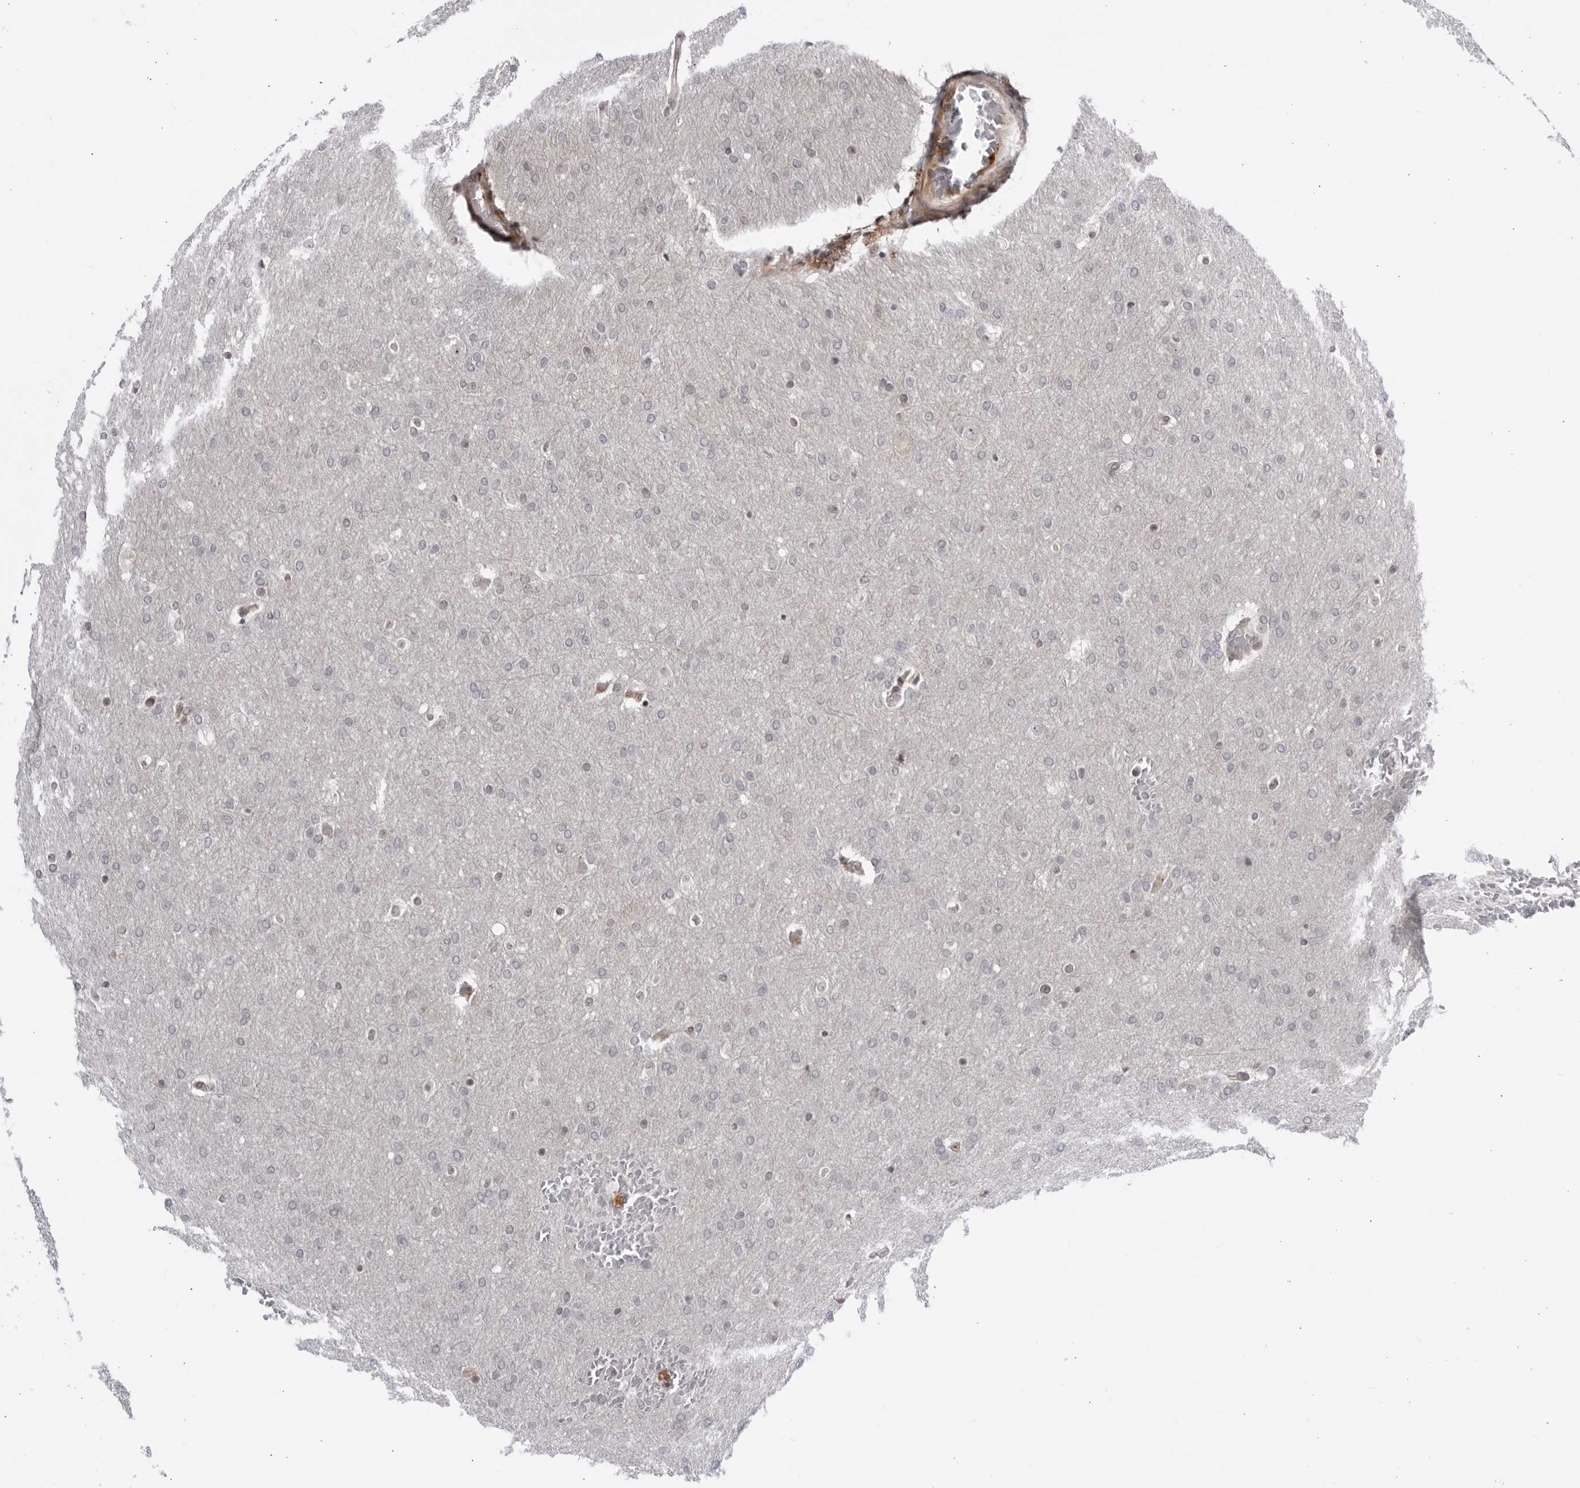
{"staining": {"intensity": "negative", "quantity": "none", "location": "none"}, "tissue": "glioma", "cell_type": "Tumor cells", "image_type": "cancer", "snomed": [{"axis": "morphology", "description": "Glioma, malignant, Low grade"}, {"axis": "topography", "description": "Brain"}], "caption": "Protein analysis of glioma exhibits no significant staining in tumor cells.", "gene": "DTL", "patient": {"sex": "female", "age": 37}}